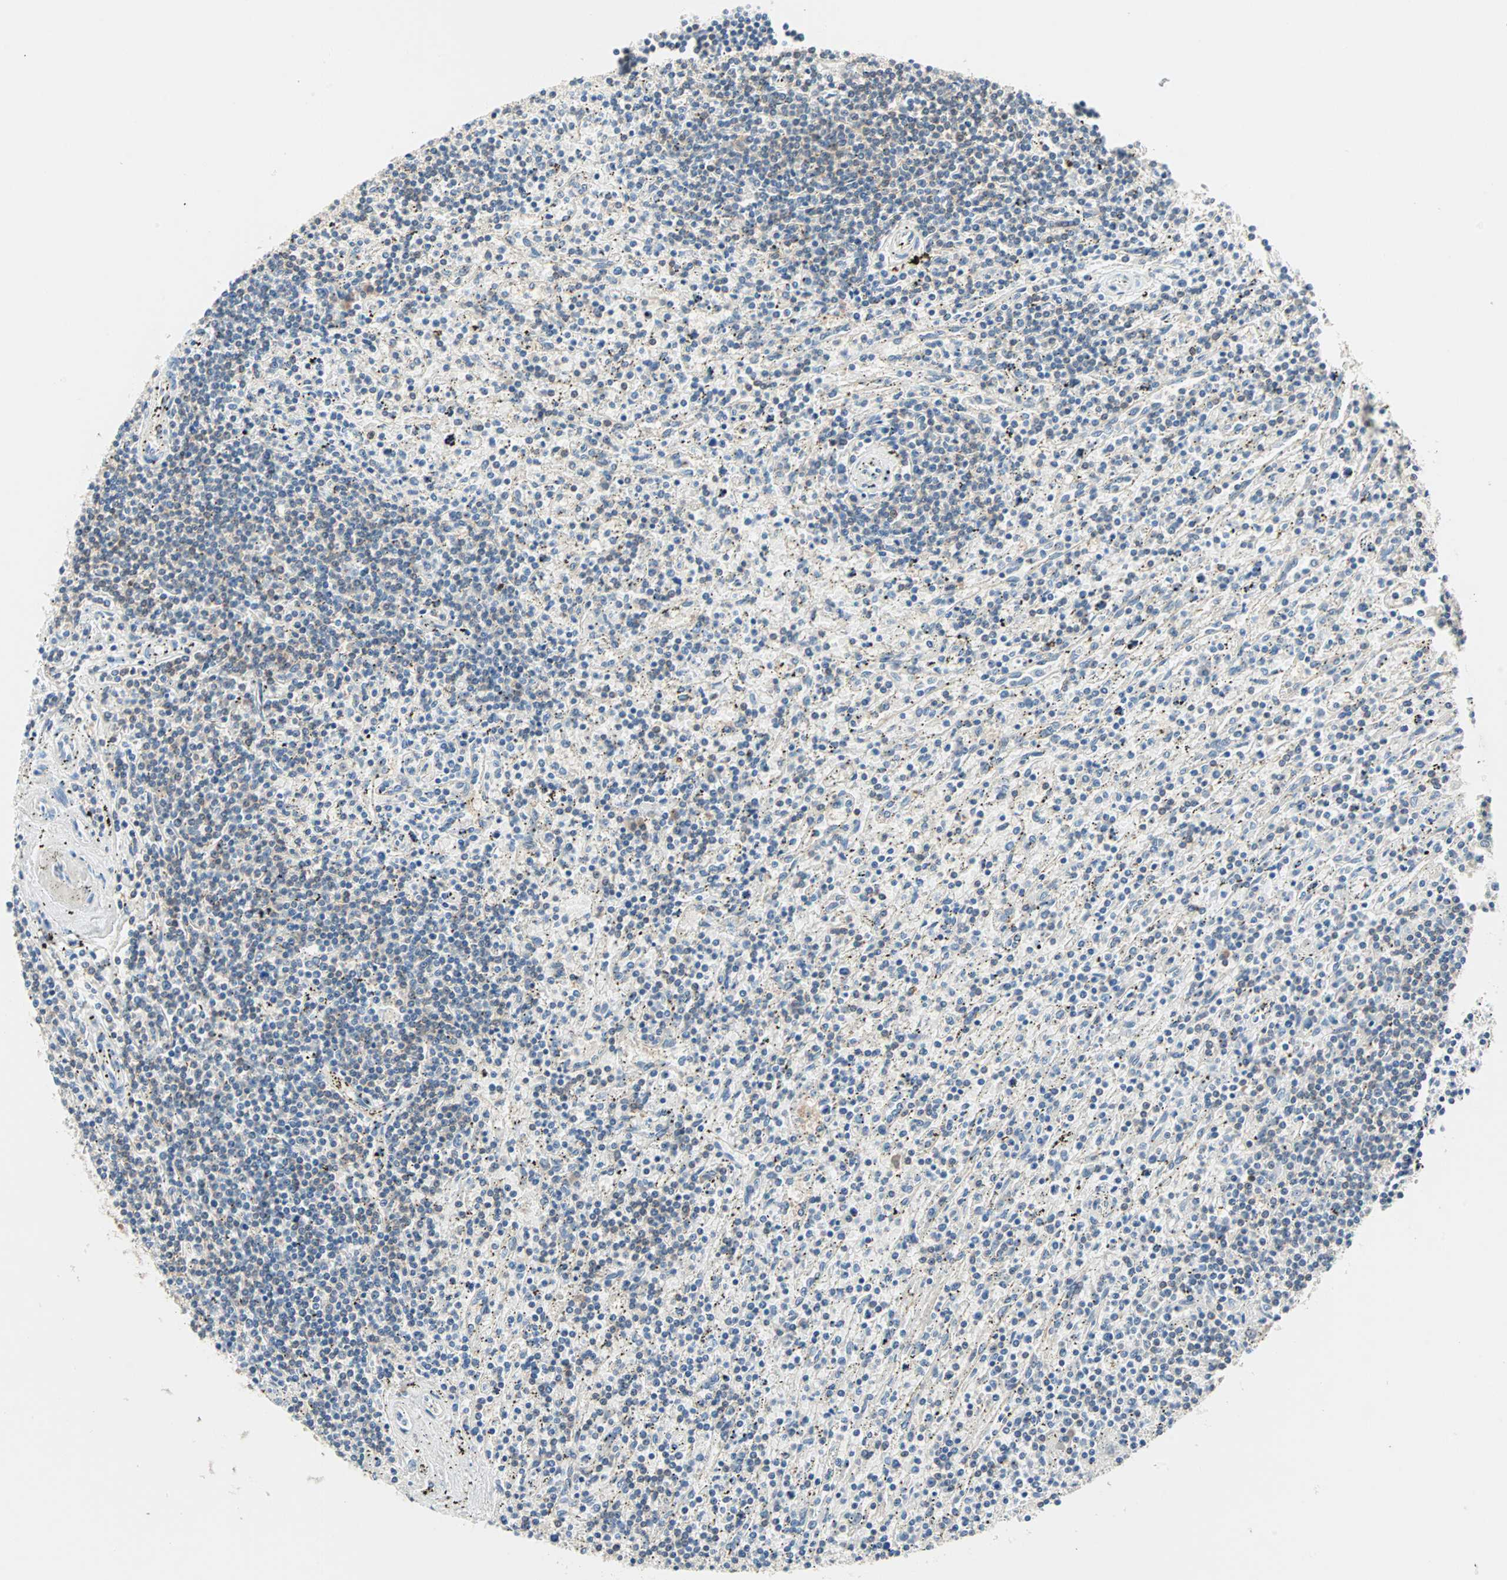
{"staining": {"intensity": "weak", "quantity": "25%-75%", "location": "cytoplasmic/membranous"}, "tissue": "lymphoma", "cell_type": "Tumor cells", "image_type": "cancer", "snomed": [{"axis": "morphology", "description": "Malignant lymphoma, non-Hodgkin's type, Low grade"}, {"axis": "topography", "description": "Spleen"}], "caption": "Immunohistochemical staining of lymphoma reveals weak cytoplasmic/membranous protein expression in about 25%-75% of tumor cells.", "gene": "MPI", "patient": {"sex": "male", "age": 76}}